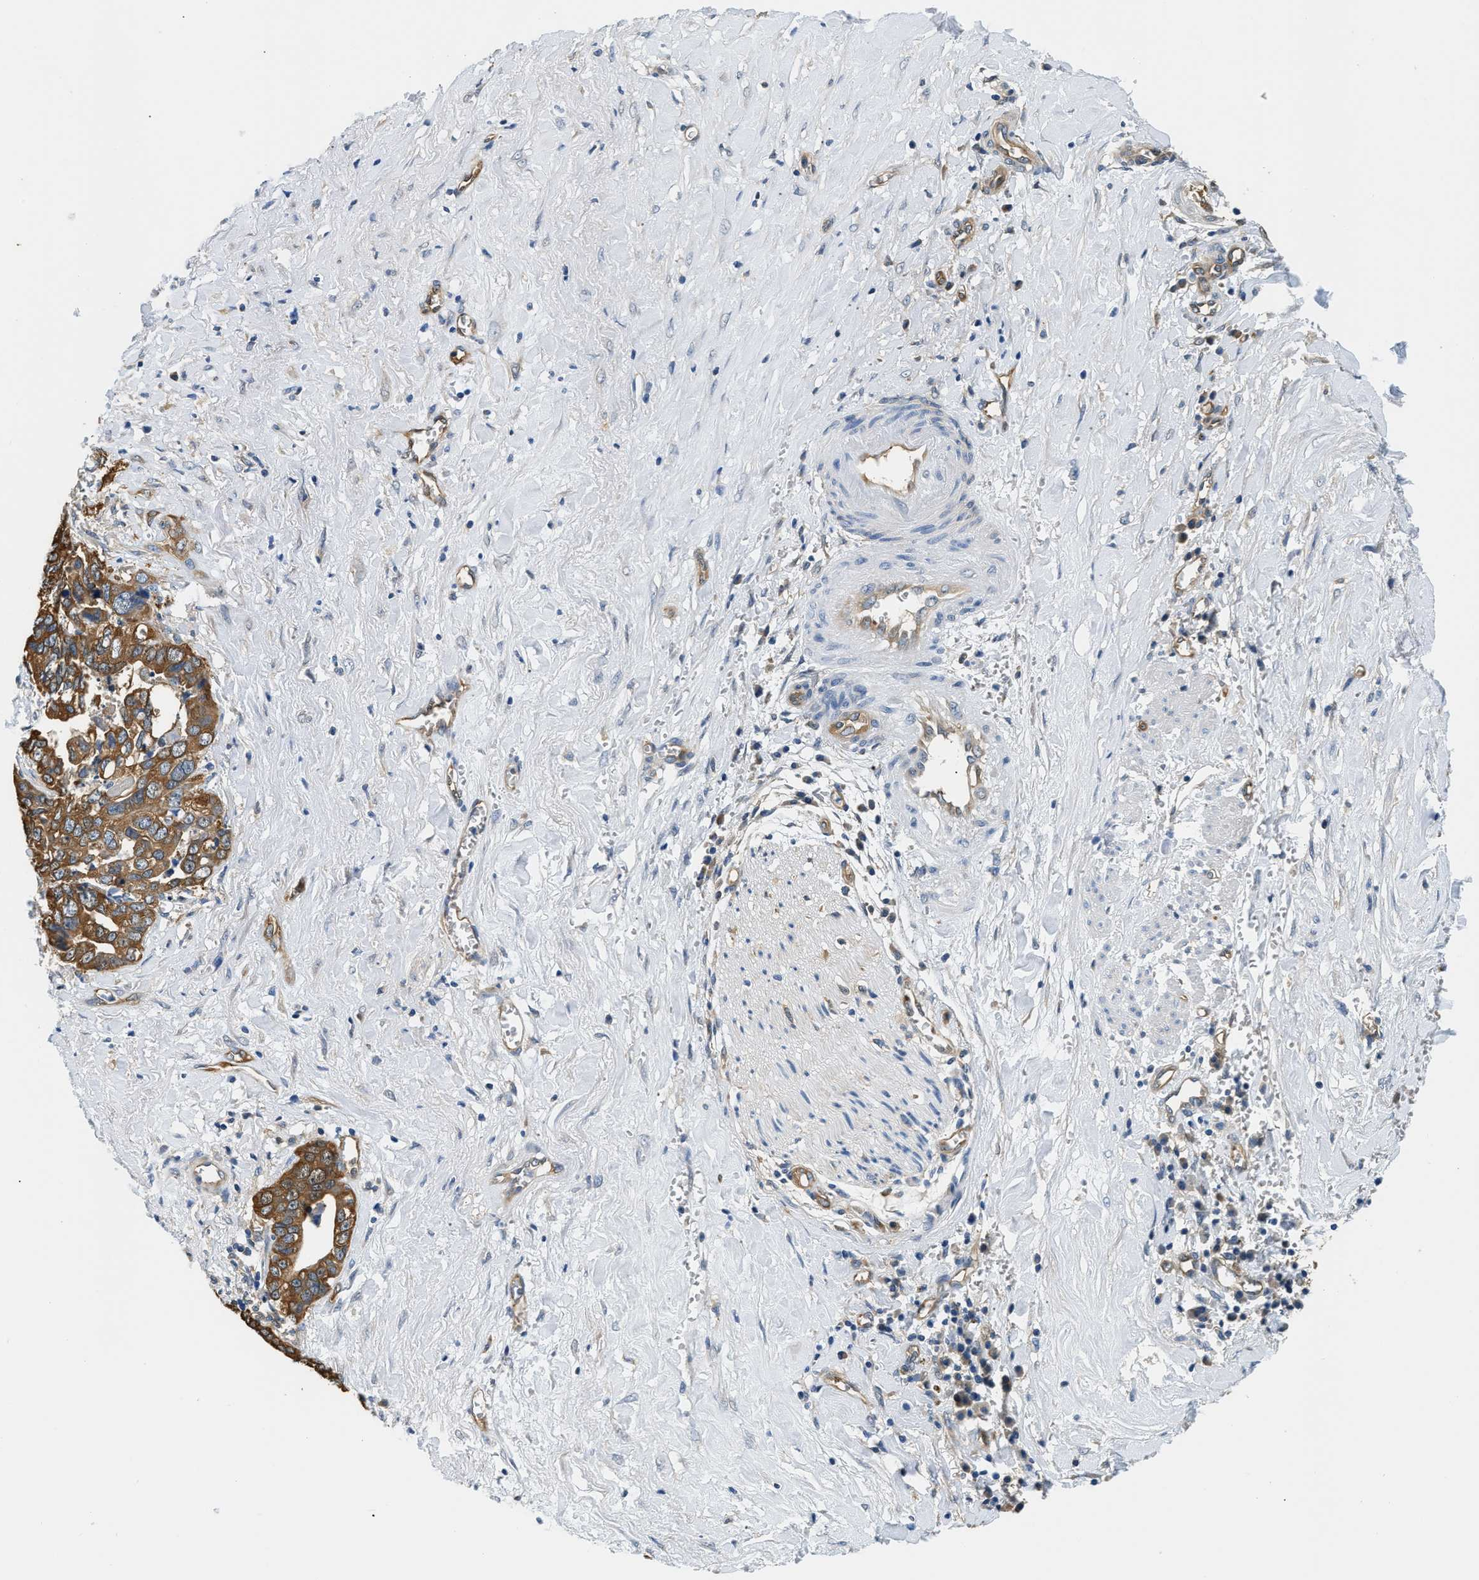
{"staining": {"intensity": "moderate", "quantity": ">75%", "location": "cytoplasmic/membranous"}, "tissue": "liver cancer", "cell_type": "Tumor cells", "image_type": "cancer", "snomed": [{"axis": "morphology", "description": "Cholangiocarcinoma"}, {"axis": "topography", "description": "Liver"}], "caption": "Liver cancer was stained to show a protein in brown. There is medium levels of moderate cytoplasmic/membranous positivity in approximately >75% of tumor cells. (DAB = brown stain, brightfield microscopy at high magnification).", "gene": "PPP2R1B", "patient": {"sex": "female", "age": 79}}